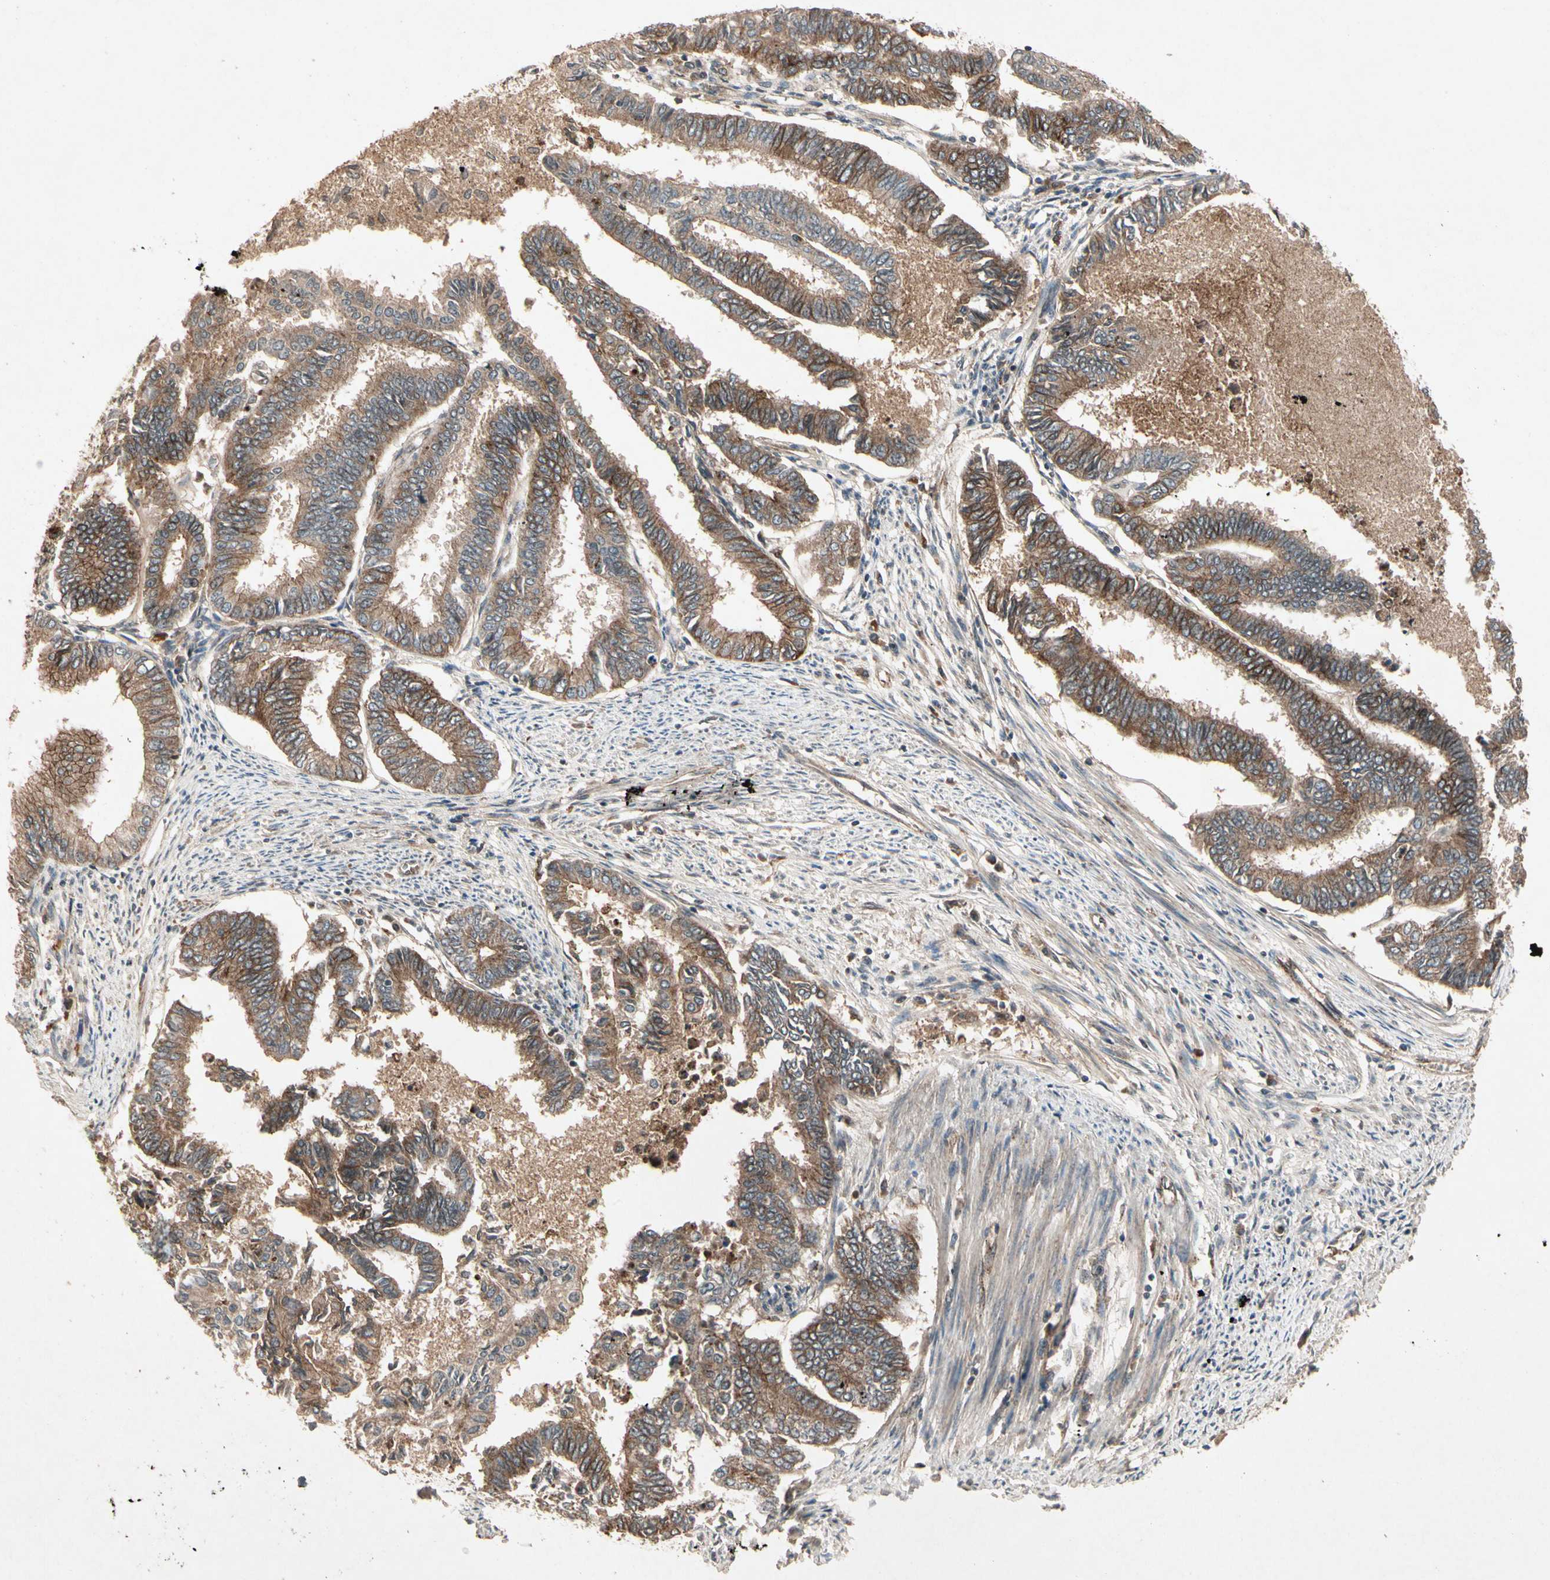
{"staining": {"intensity": "moderate", "quantity": ">75%", "location": "cytoplasmic/membranous"}, "tissue": "endometrial cancer", "cell_type": "Tumor cells", "image_type": "cancer", "snomed": [{"axis": "morphology", "description": "Adenocarcinoma, NOS"}, {"axis": "topography", "description": "Endometrium"}], "caption": "This is a histology image of immunohistochemistry (IHC) staining of endometrial cancer (adenocarcinoma), which shows moderate positivity in the cytoplasmic/membranous of tumor cells.", "gene": "FLOT1", "patient": {"sex": "female", "age": 86}}